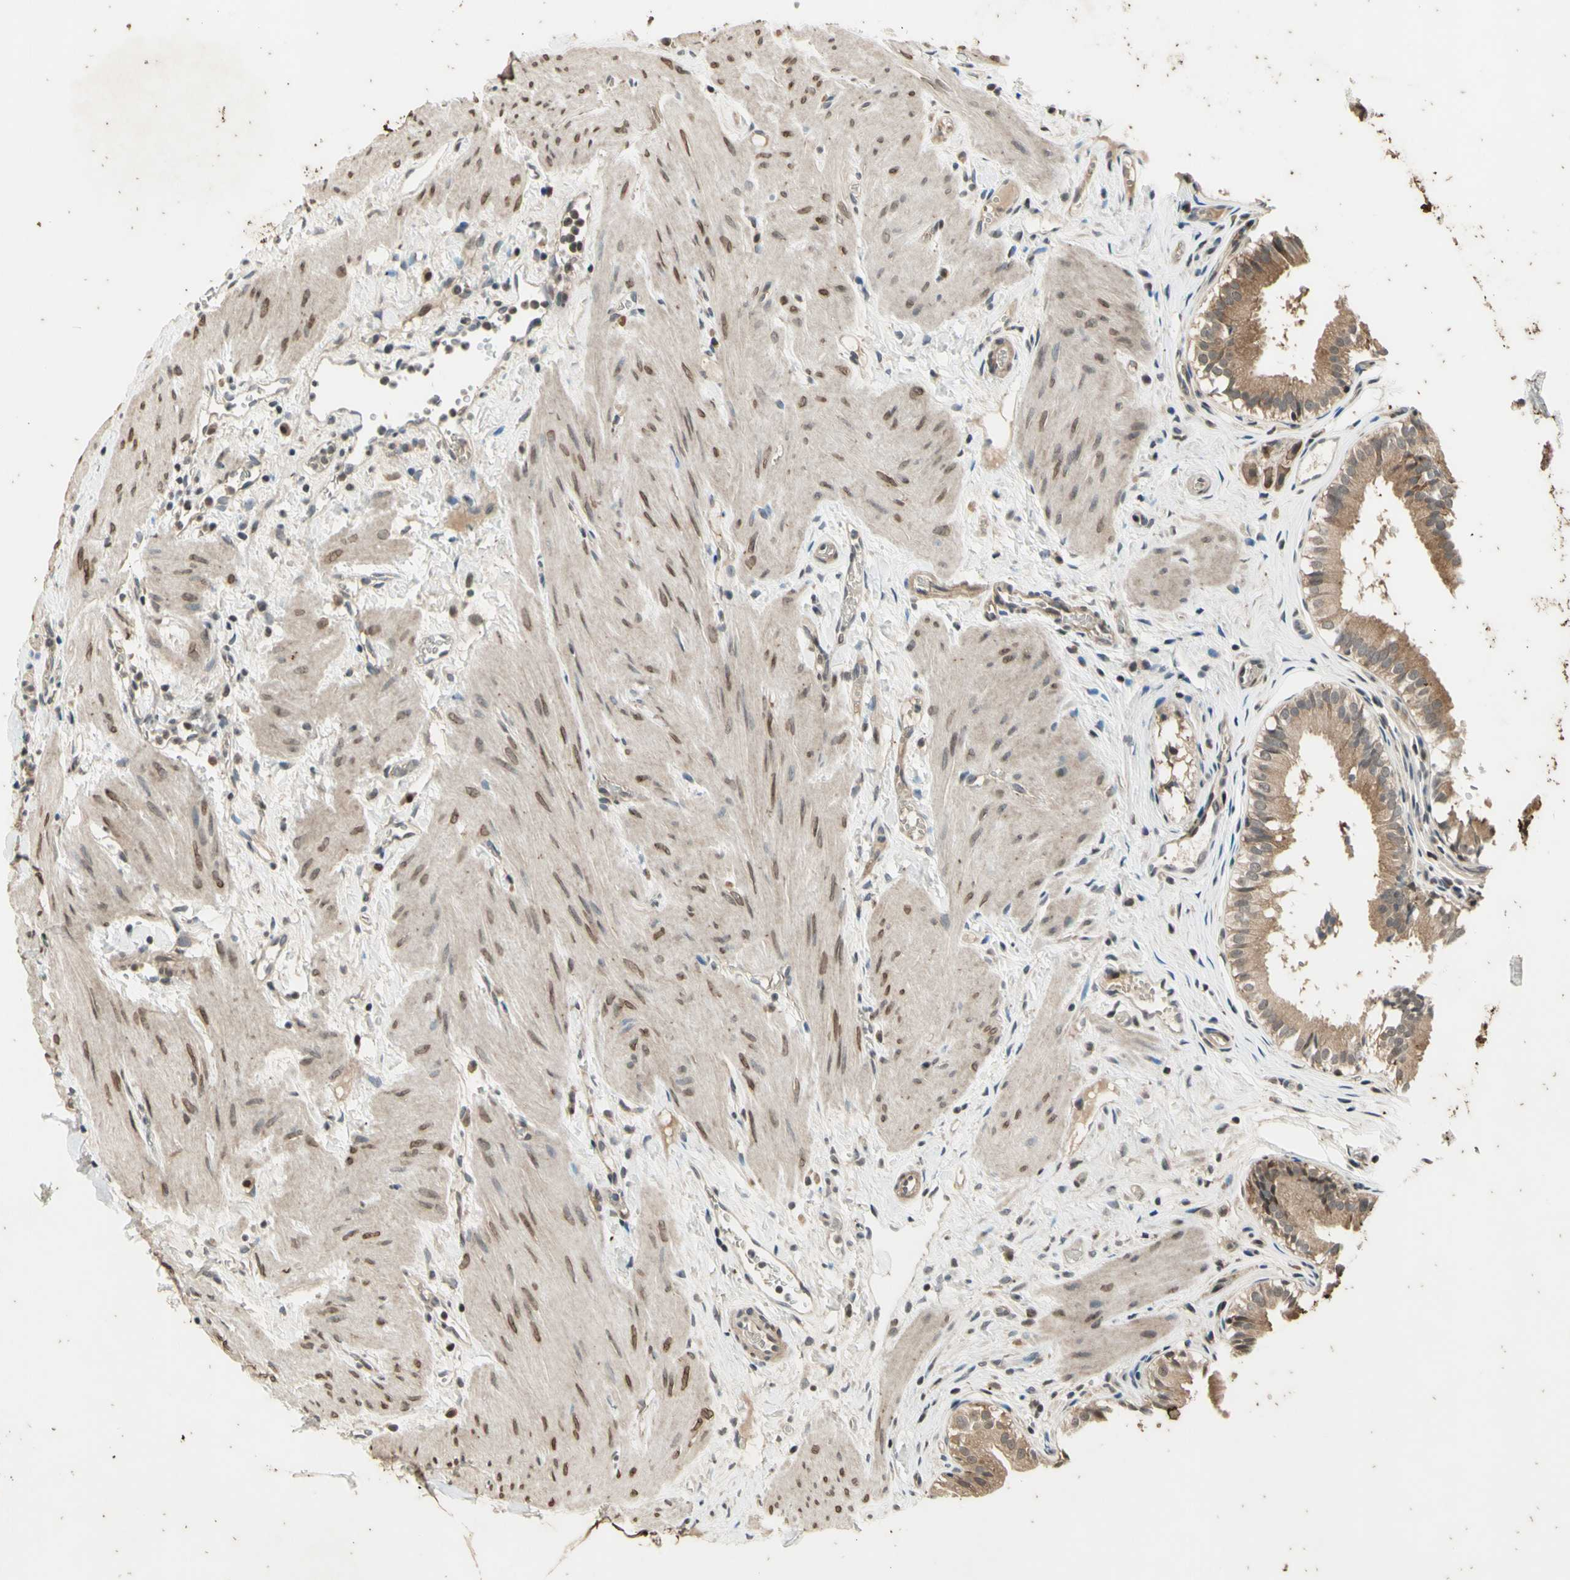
{"staining": {"intensity": "moderate", "quantity": ">75%", "location": "cytoplasmic/membranous"}, "tissue": "gallbladder", "cell_type": "Glandular cells", "image_type": "normal", "snomed": [{"axis": "morphology", "description": "Normal tissue, NOS"}, {"axis": "topography", "description": "Gallbladder"}], "caption": "Gallbladder stained with immunohistochemistry (IHC) shows moderate cytoplasmic/membranous staining in approximately >75% of glandular cells. Nuclei are stained in blue.", "gene": "EFNB2", "patient": {"sex": "female", "age": 26}}